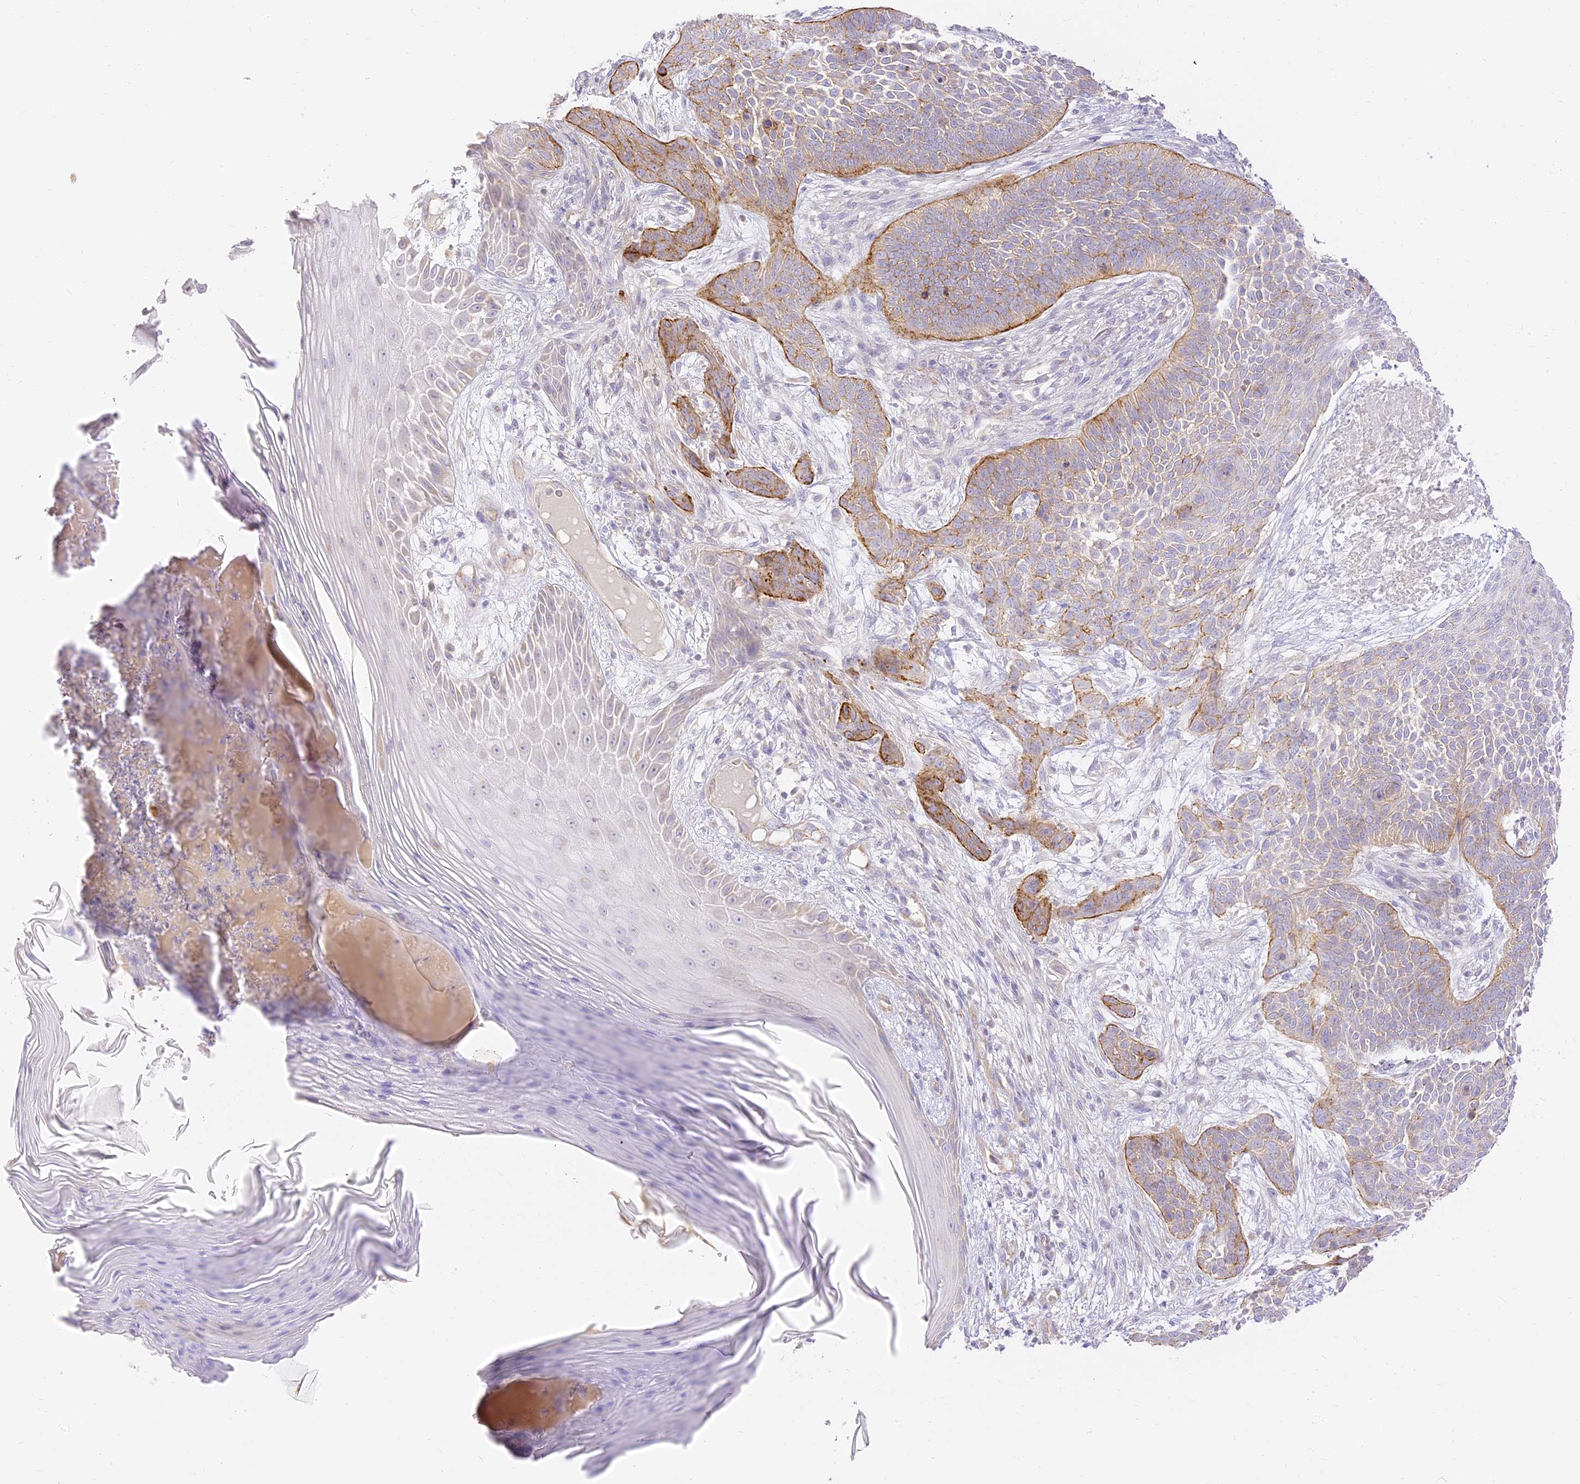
{"staining": {"intensity": "moderate", "quantity": "<25%", "location": "cytoplasmic/membranous"}, "tissue": "skin cancer", "cell_type": "Tumor cells", "image_type": "cancer", "snomed": [{"axis": "morphology", "description": "Basal cell carcinoma"}, {"axis": "topography", "description": "Skin"}], "caption": "Immunohistochemical staining of skin cancer demonstrates low levels of moderate cytoplasmic/membranous protein positivity in about <25% of tumor cells.", "gene": "LRRC15", "patient": {"sex": "male", "age": 85}}